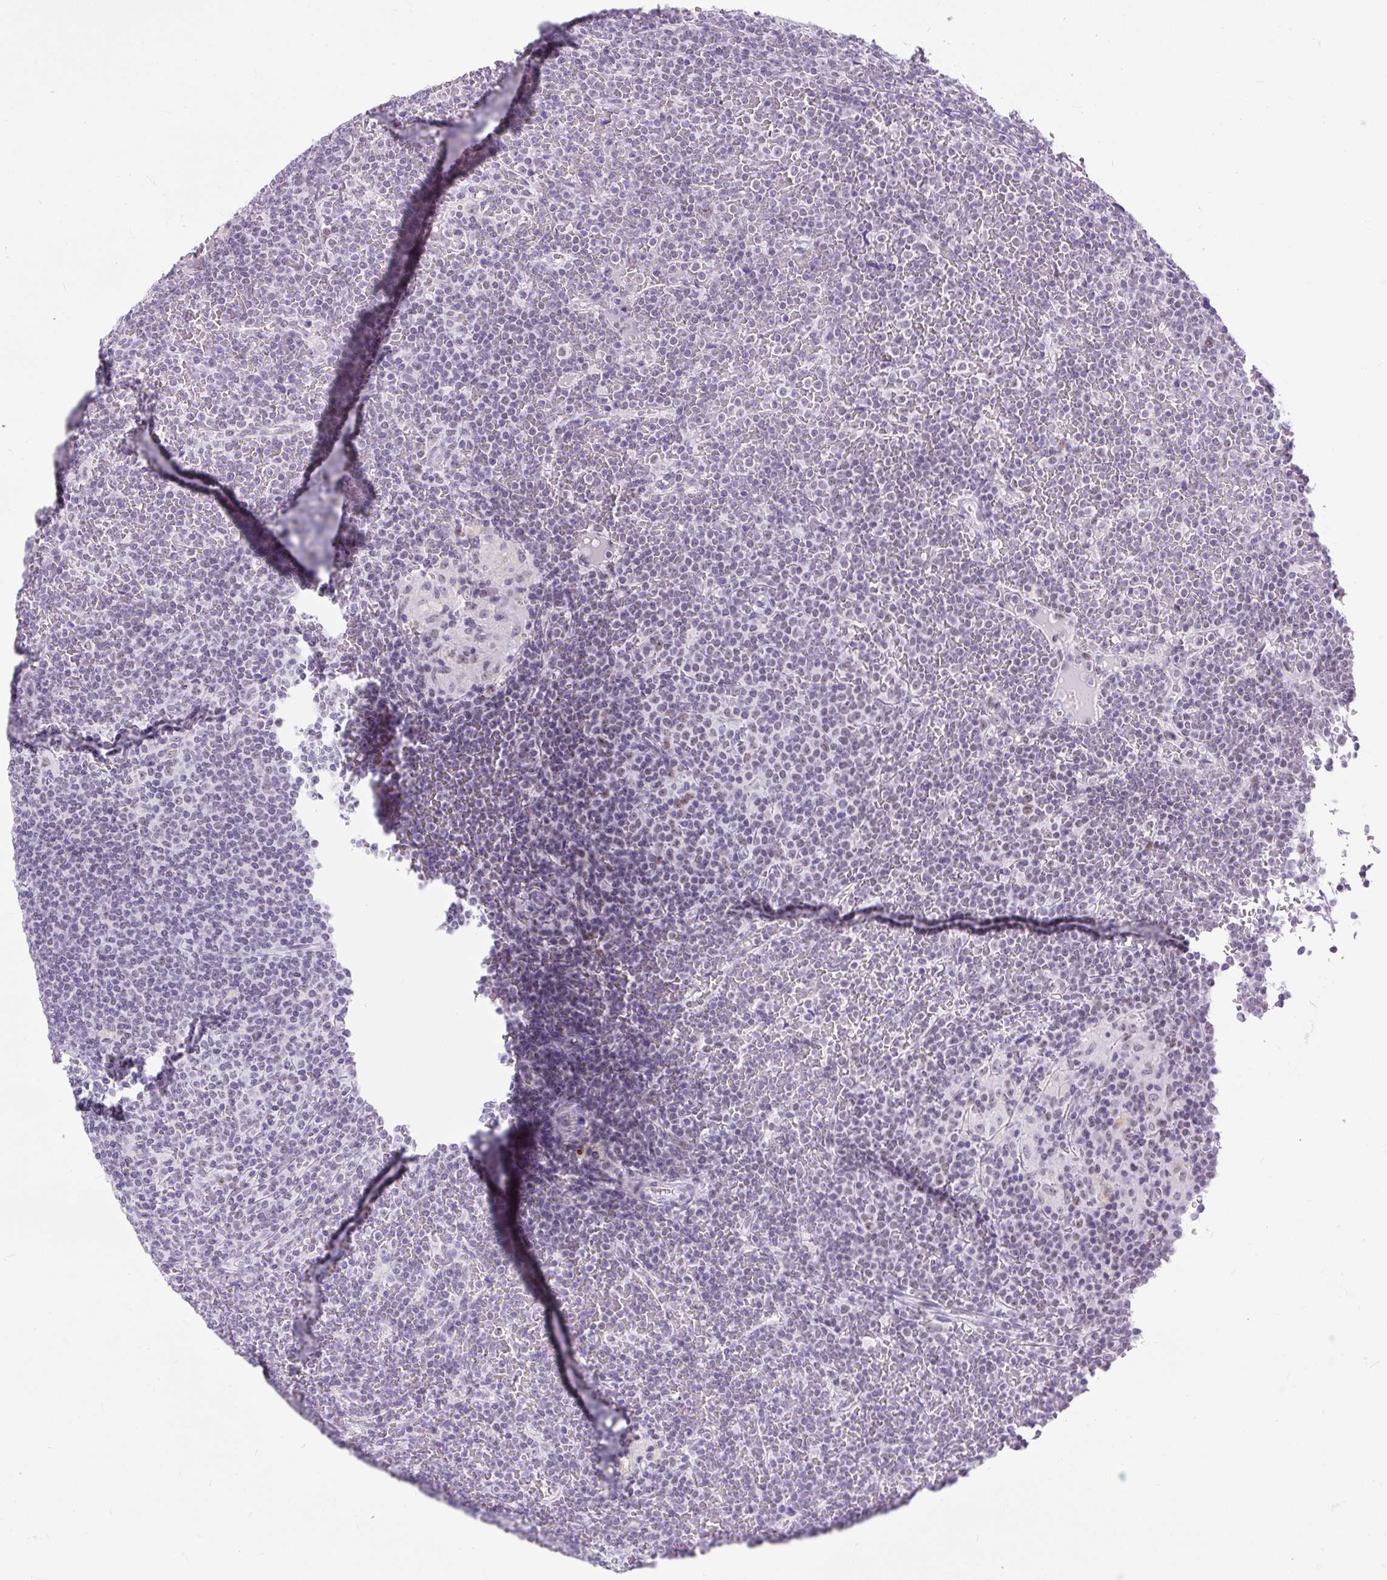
{"staining": {"intensity": "negative", "quantity": "none", "location": "none"}, "tissue": "lymphoma", "cell_type": "Tumor cells", "image_type": "cancer", "snomed": [{"axis": "morphology", "description": "Malignant lymphoma, non-Hodgkin's type, Low grade"}, {"axis": "topography", "description": "Spleen"}], "caption": "DAB (3,3'-diaminobenzidine) immunohistochemical staining of human lymphoma reveals no significant expression in tumor cells.", "gene": "PLCXD2", "patient": {"sex": "female", "age": 19}}